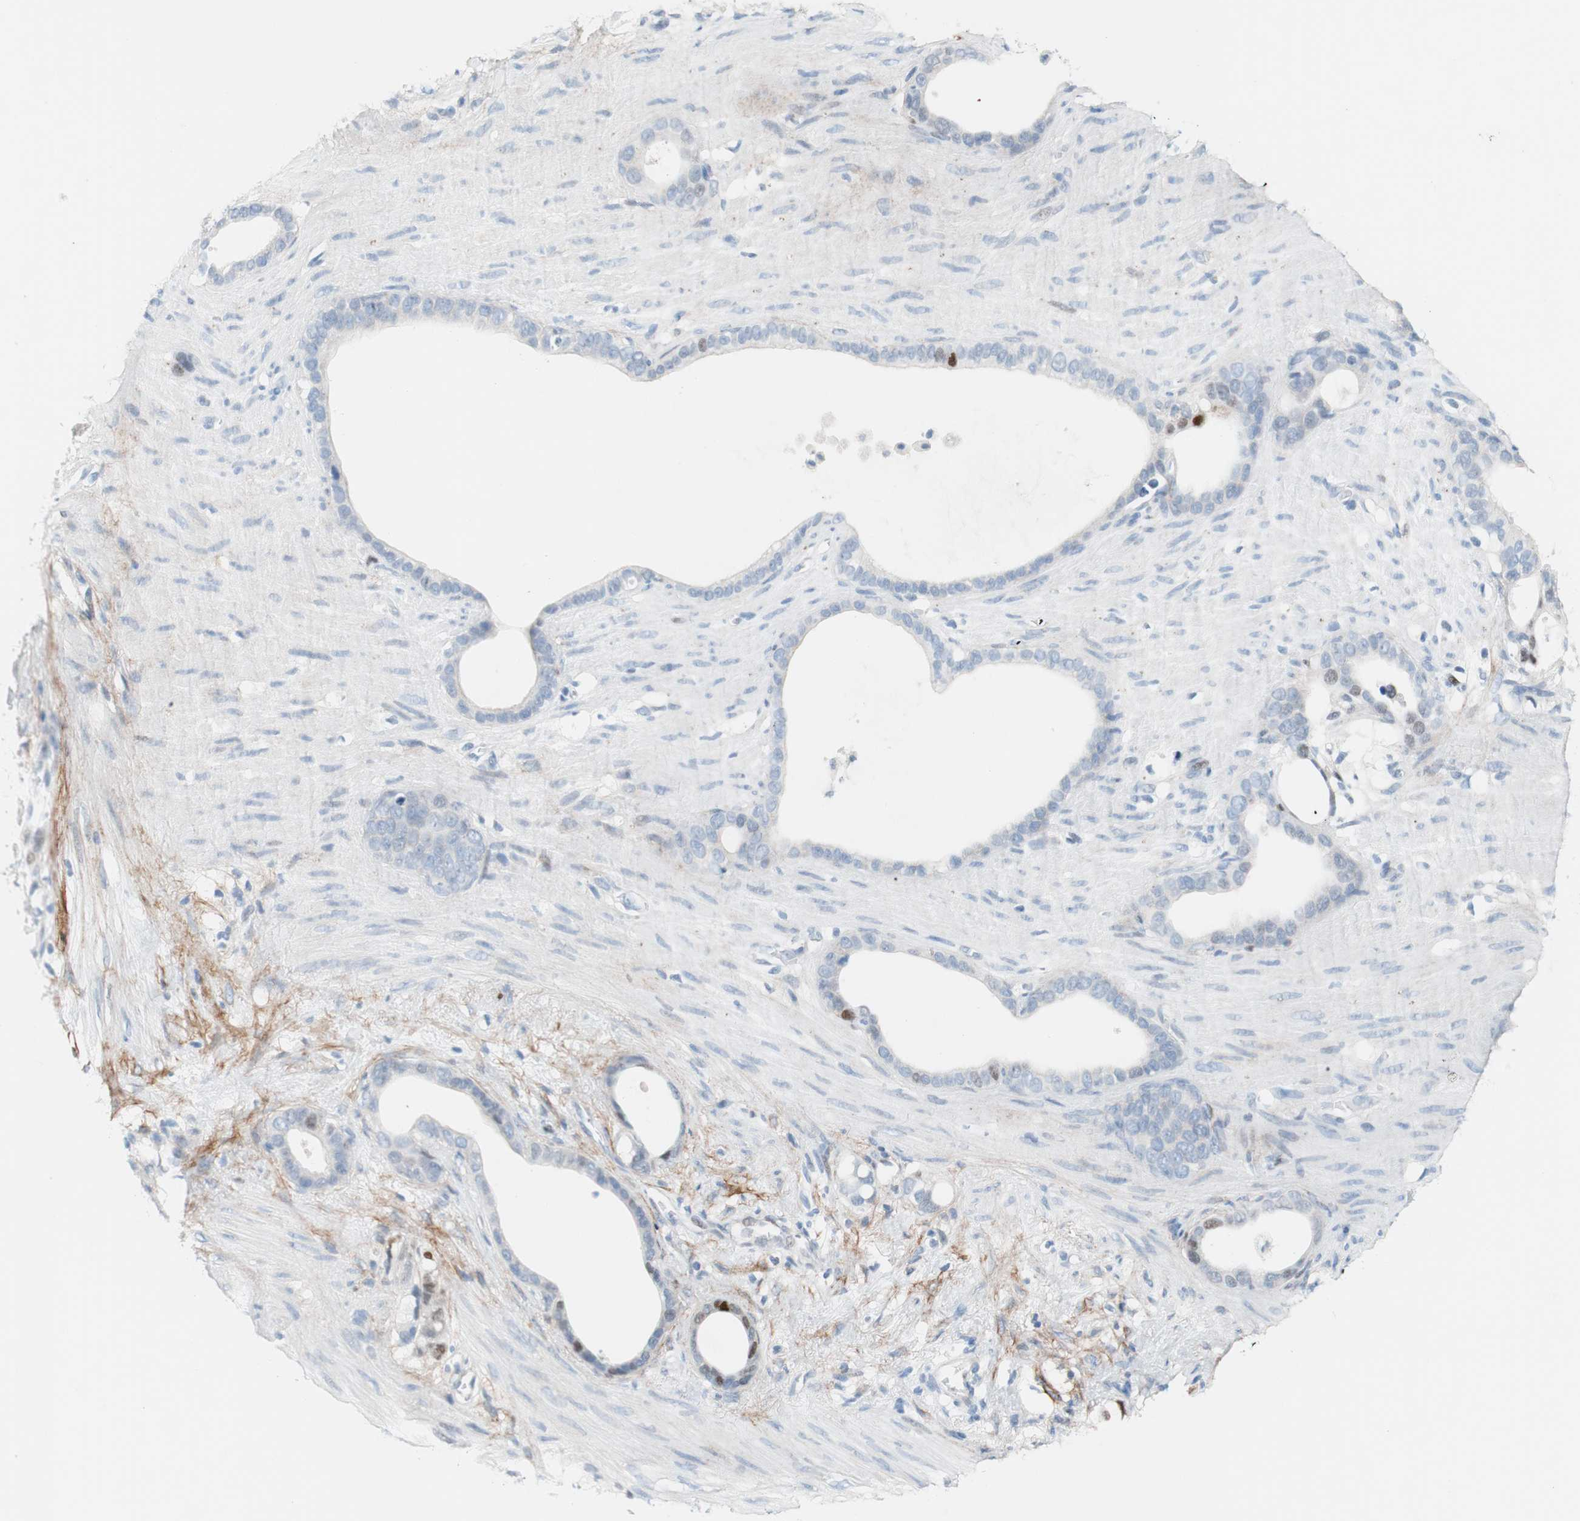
{"staining": {"intensity": "weak", "quantity": "<25%", "location": "nuclear"}, "tissue": "stomach cancer", "cell_type": "Tumor cells", "image_type": "cancer", "snomed": [{"axis": "morphology", "description": "Adenocarcinoma, NOS"}, {"axis": "topography", "description": "Stomach"}], "caption": "Stomach cancer (adenocarcinoma) stained for a protein using IHC demonstrates no positivity tumor cells.", "gene": "FOSL1", "patient": {"sex": "female", "age": 75}}